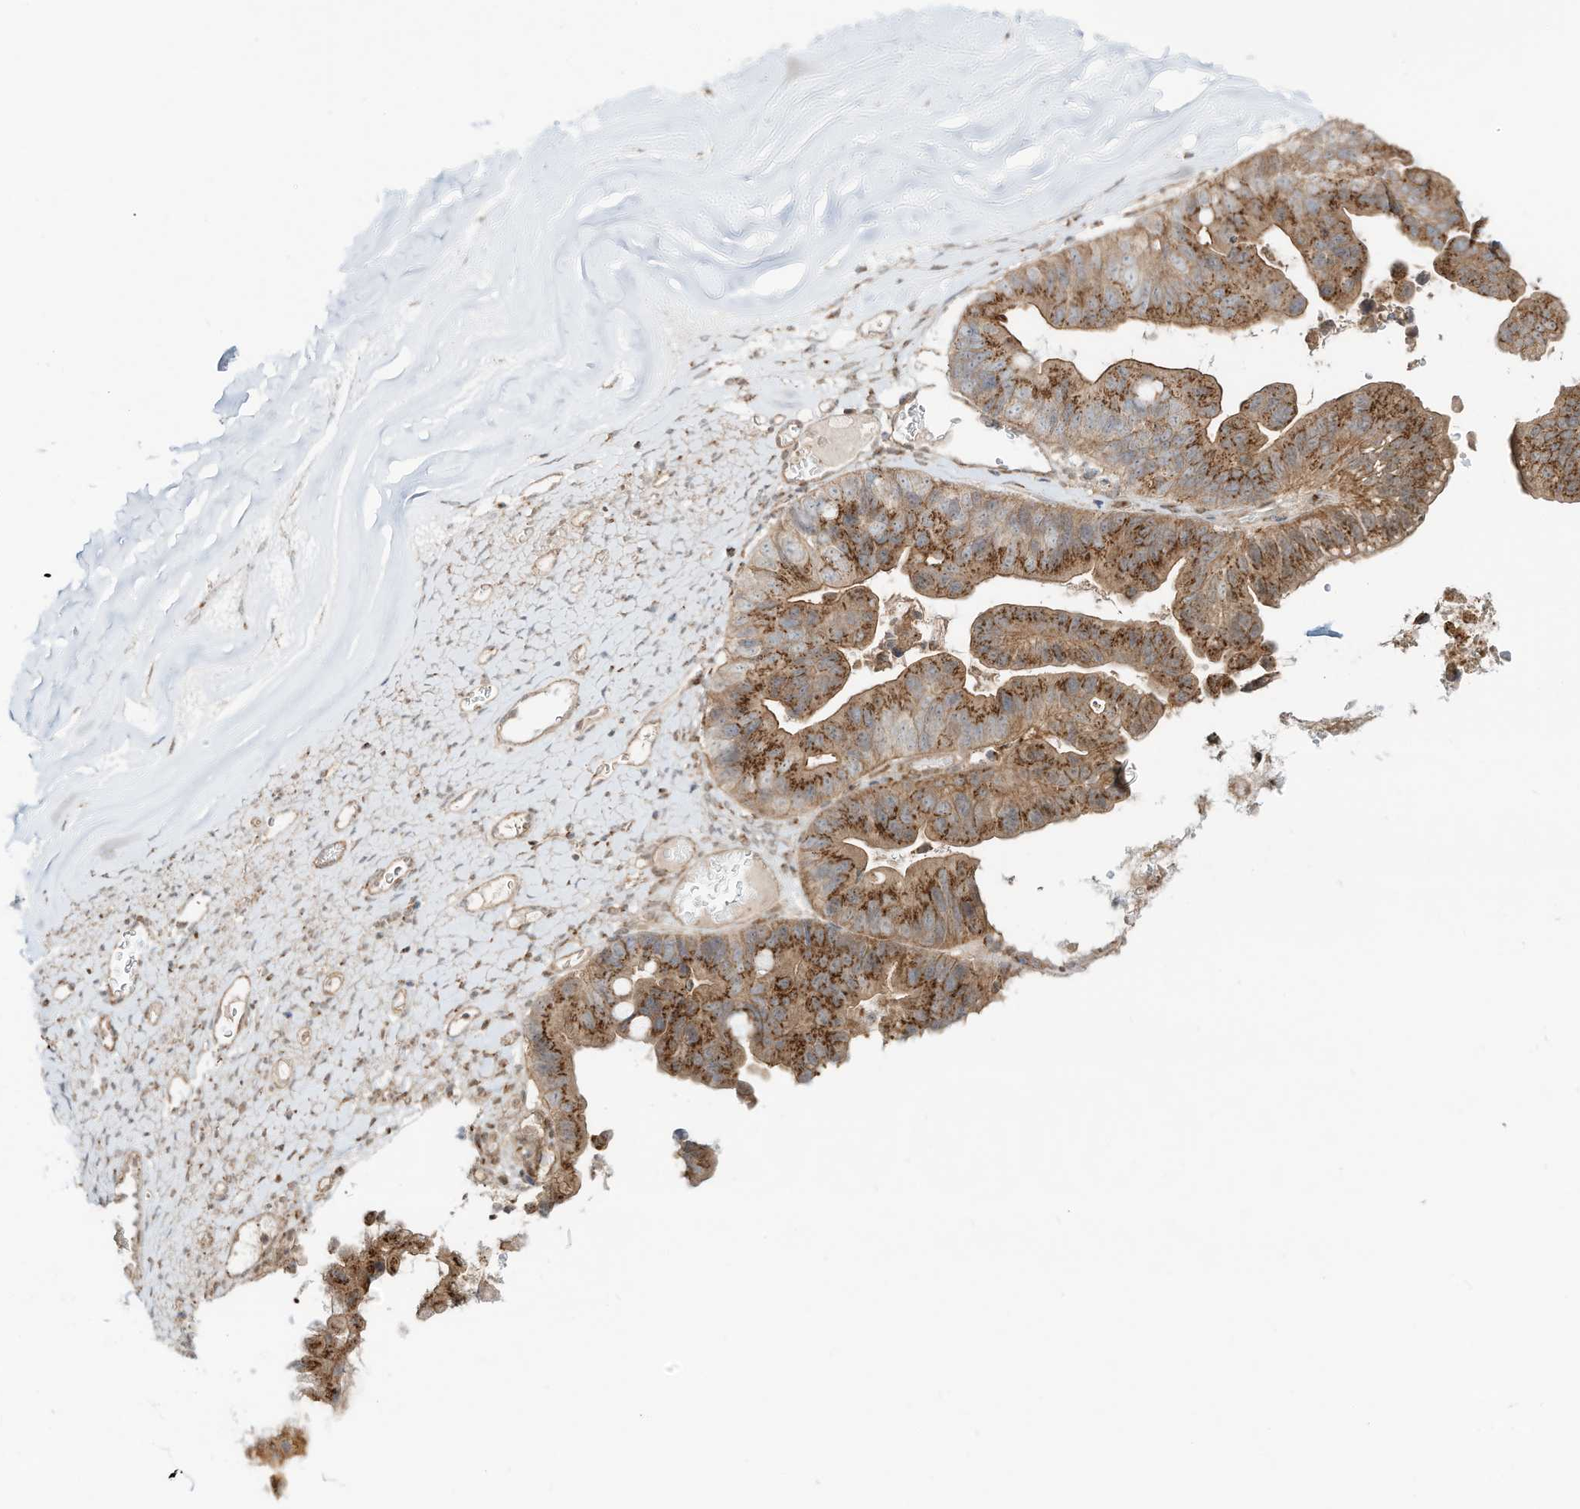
{"staining": {"intensity": "strong", "quantity": ">75%", "location": "cytoplasmic/membranous"}, "tissue": "ovarian cancer", "cell_type": "Tumor cells", "image_type": "cancer", "snomed": [{"axis": "morphology", "description": "Cystadenocarcinoma, mucinous, NOS"}, {"axis": "topography", "description": "Ovary"}], "caption": "Human ovarian mucinous cystadenocarcinoma stained with a protein marker displays strong staining in tumor cells.", "gene": "CUX1", "patient": {"sex": "female", "age": 61}}